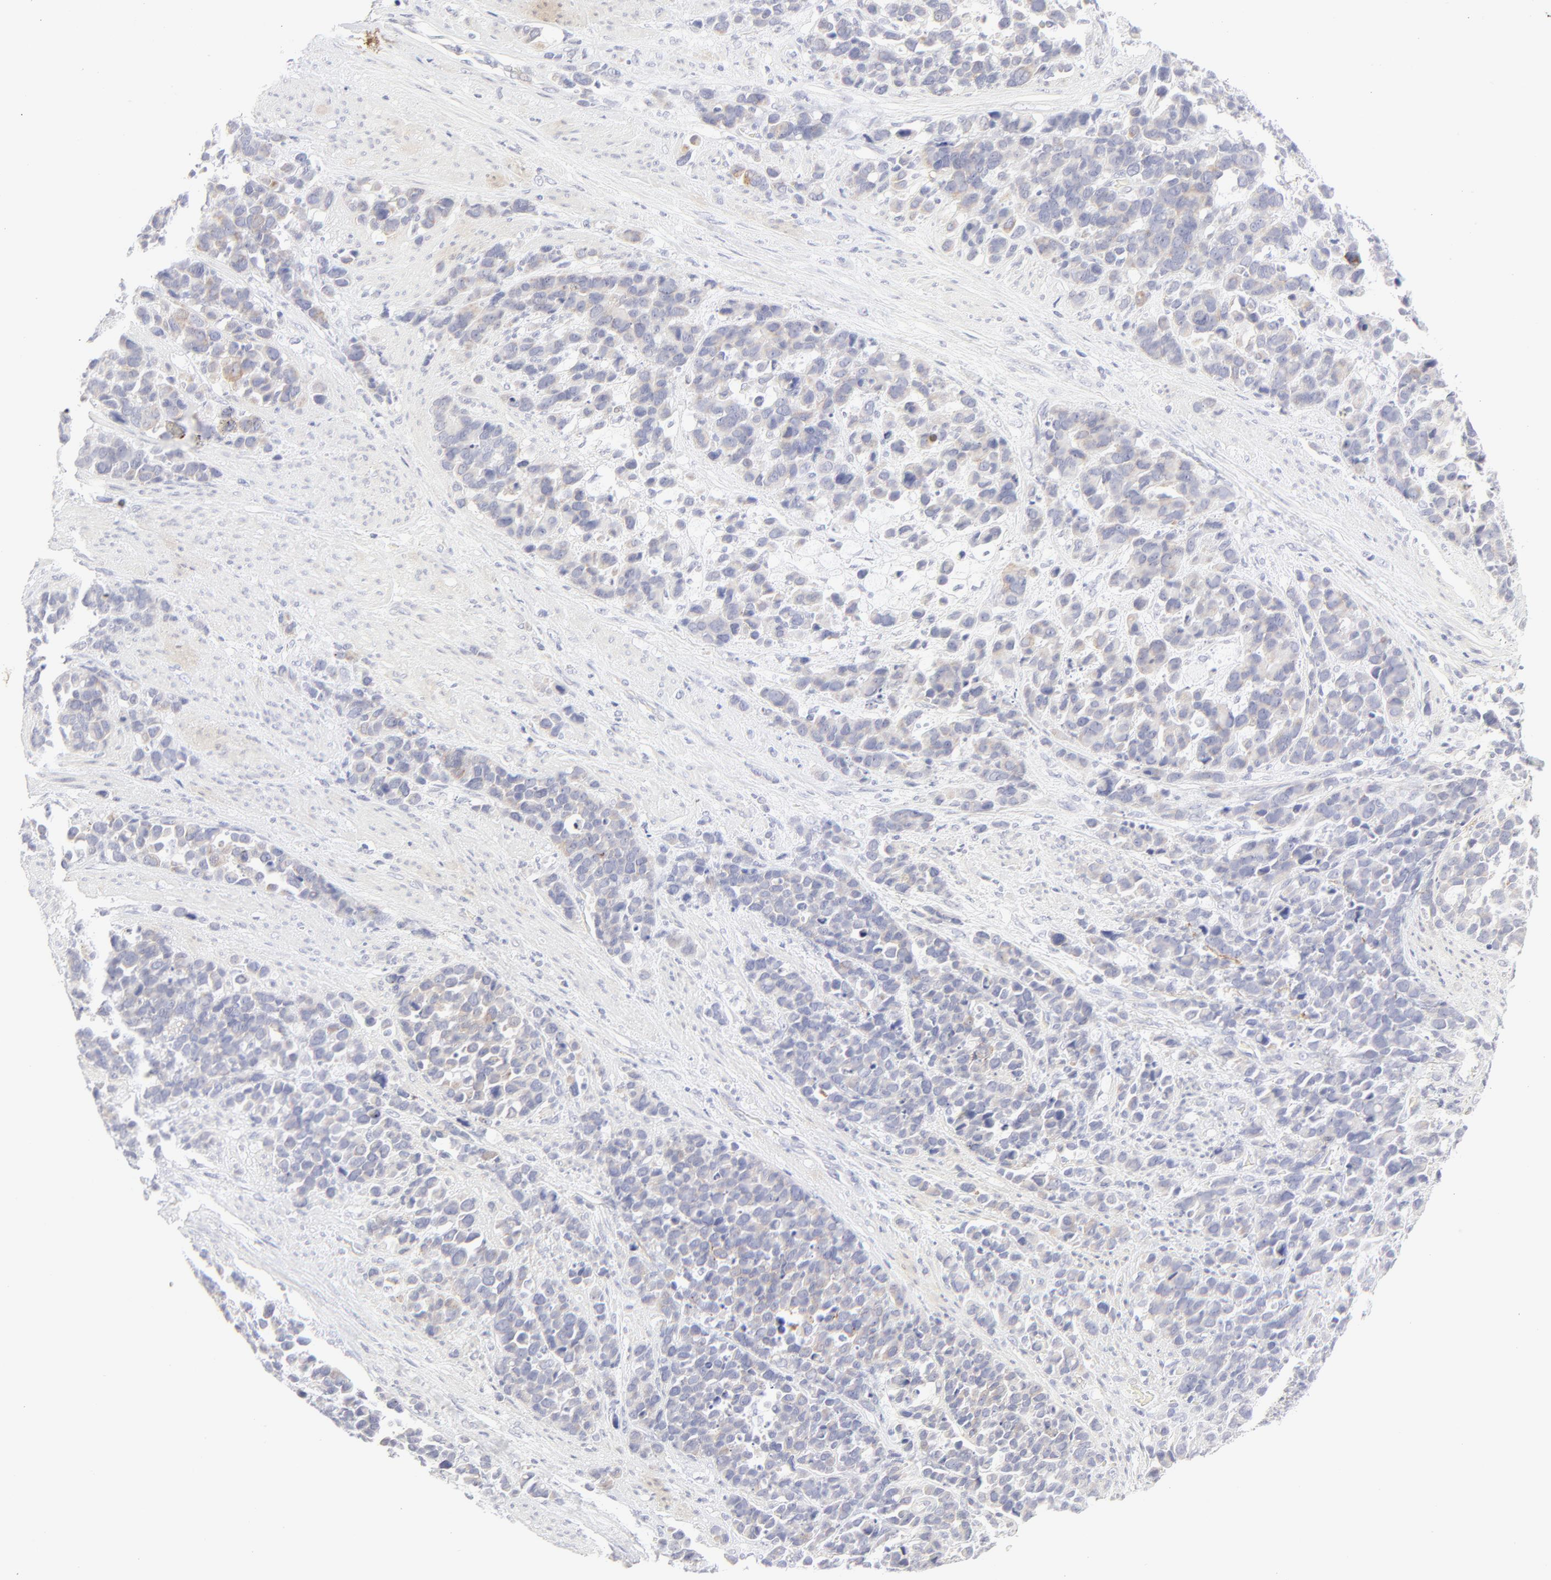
{"staining": {"intensity": "negative", "quantity": "none", "location": "none"}, "tissue": "stomach cancer", "cell_type": "Tumor cells", "image_type": "cancer", "snomed": [{"axis": "morphology", "description": "Adenocarcinoma, NOS"}, {"axis": "topography", "description": "Stomach, upper"}], "caption": "IHC photomicrograph of neoplastic tissue: stomach cancer (adenocarcinoma) stained with DAB (3,3'-diaminobenzidine) displays no significant protein positivity in tumor cells. (DAB IHC with hematoxylin counter stain).", "gene": "NPNT", "patient": {"sex": "male", "age": 71}}